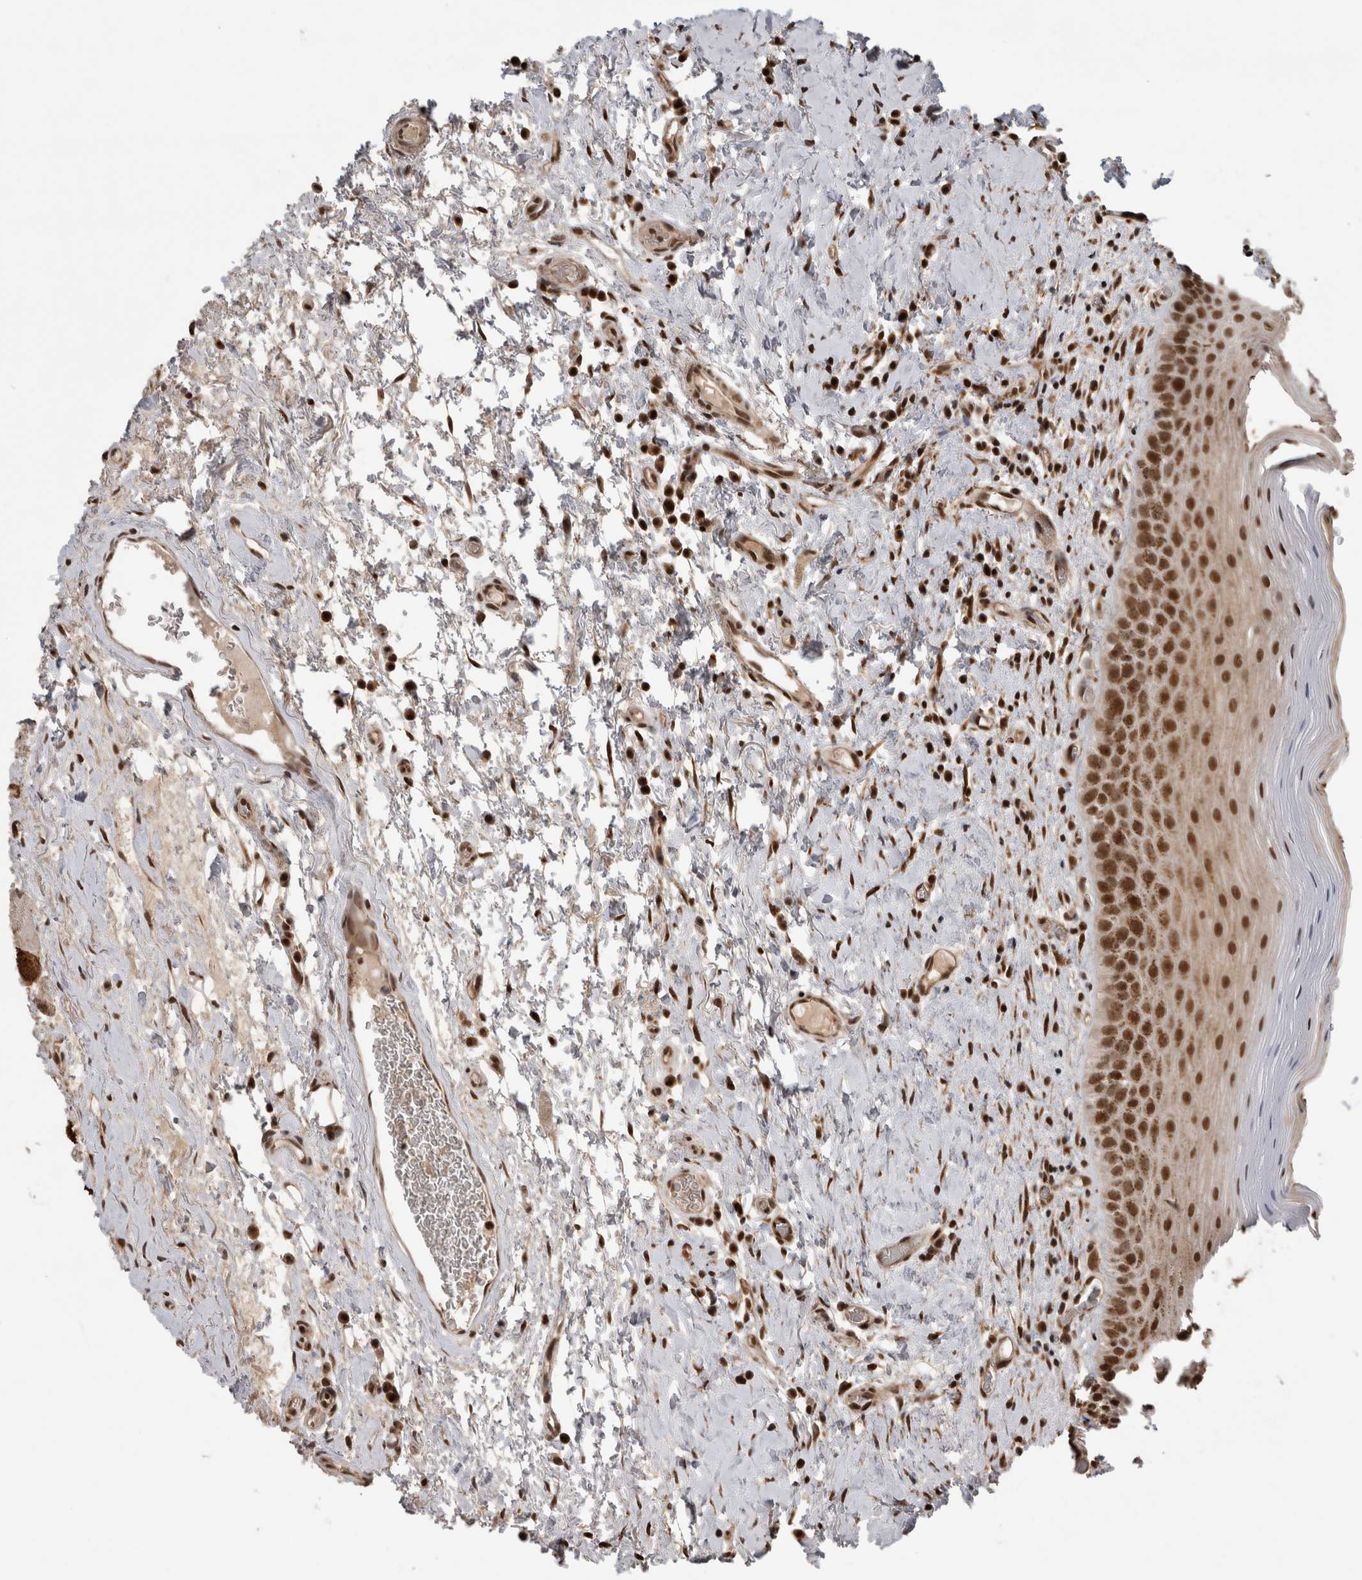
{"staining": {"intensity": "strong", "quantity": ">75%", "location": "nuclear"}, "tissue": "oral mucosa", "cell_type": "Squamous epithelial cells", "image_type": "normal", "snomed": [{"axis": "morphology", "description": "Normal tissue, NOS"}, {"axis": "topography", "description": "Oral tissue"}], "caption": "The immunohistochemical stain shows strong nuclear expression in squamous epithelial cells of normal oral mucosa. The protein of interest is stained brown, and the nuclei are stained in blue (DAB IHC with brightfield microscopy, high magnification).", "gene": "CPSF2", "patient": {"sex": "male", "age": 82}}